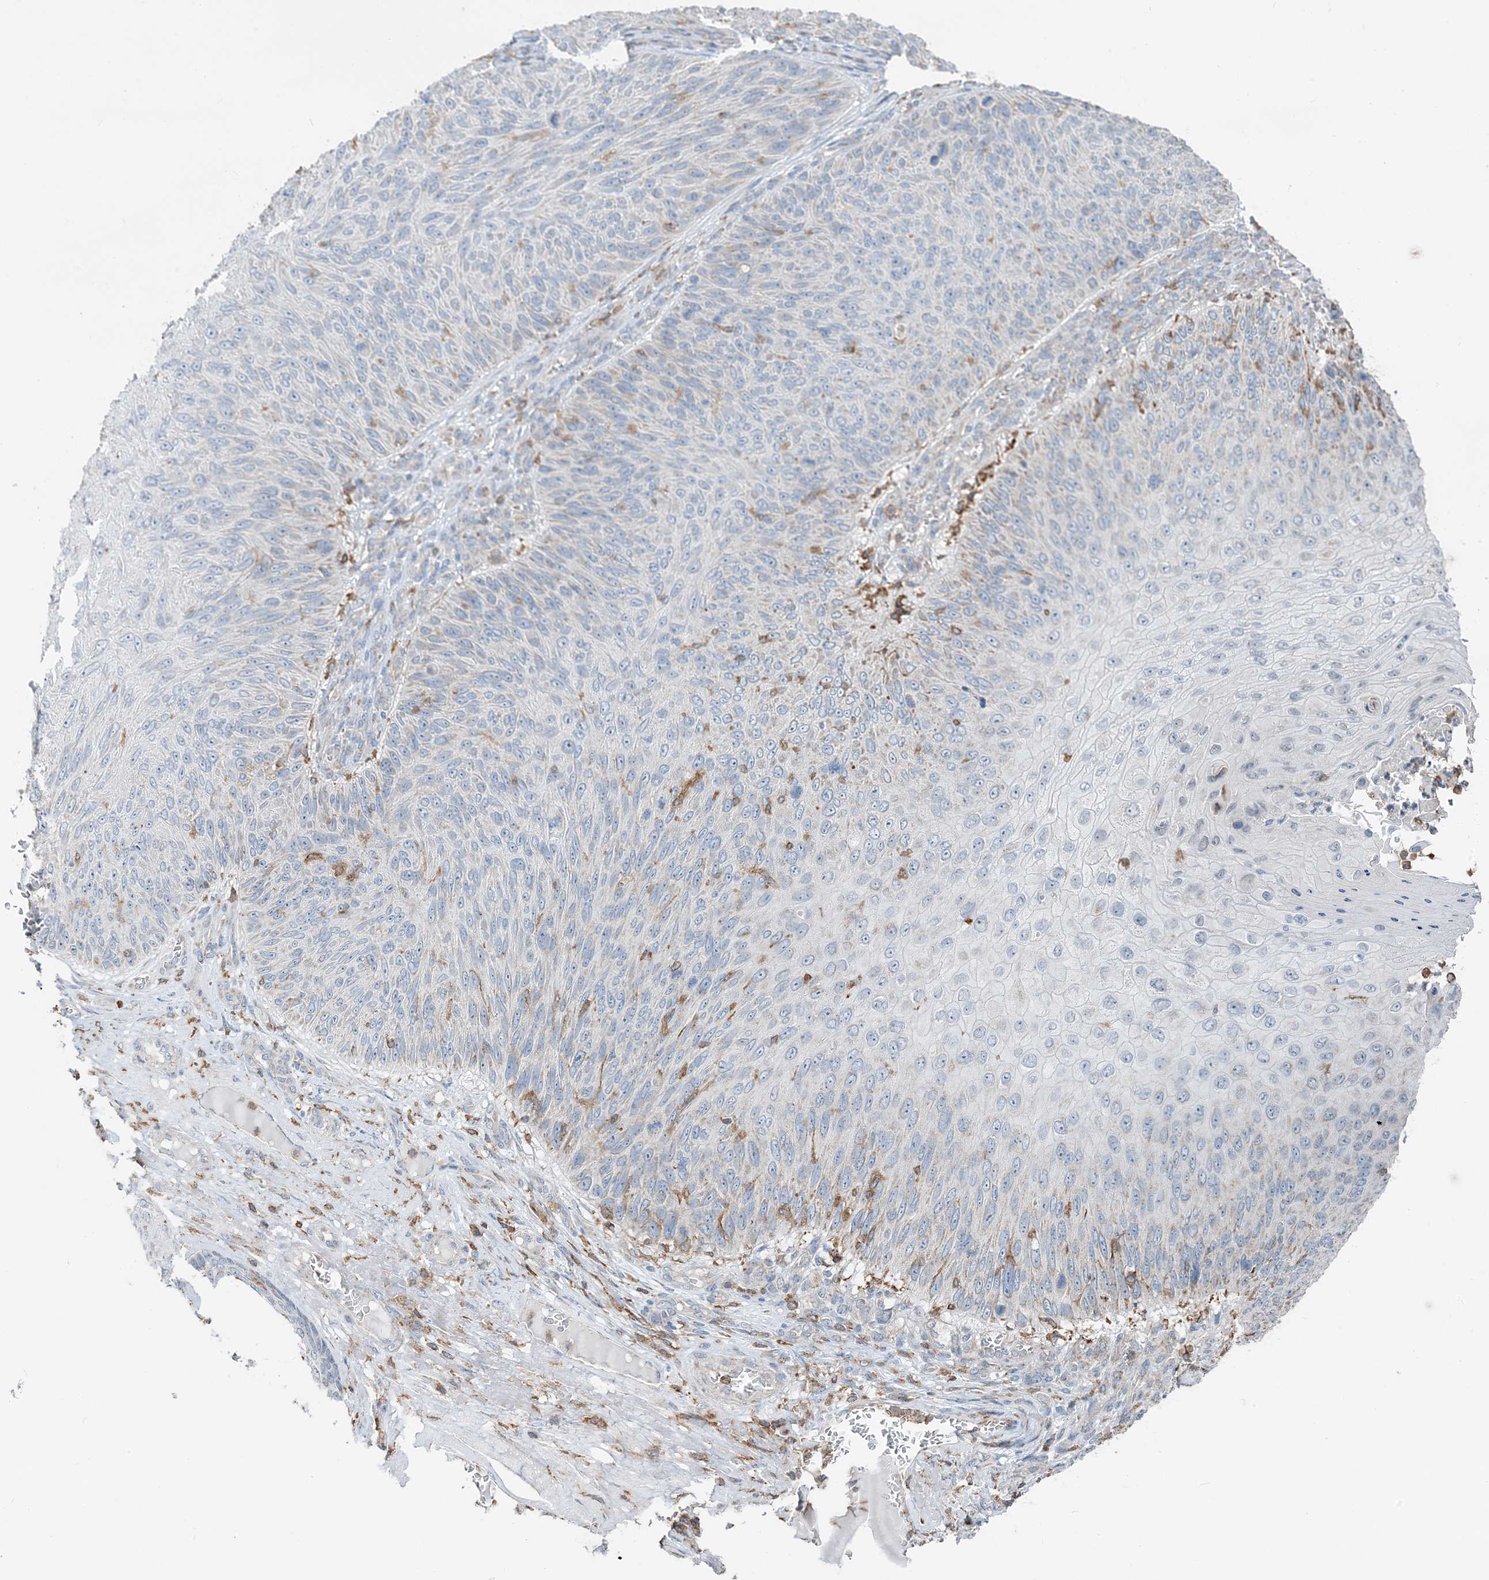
{"staining": {"intensity": "negative", "quantity": "none", "location": "none"}, "tissue": "skin cancer", "cell_type": "Tumor cells", "image_type": "cancer", "snomed": [{"axis": "morphology", "description": "Squamous cell carcinoma, NOS"}, {"axis": "topography", "description": "Skin"}], "caption": "Tumor cells show no significant protein staining in skin cancer. (Stains: DAB IHC with hematoxylin counter stain, Microscopy: brightfield microscopy at high magnification).", "gene": "TMLHE", "patient": {"sex": "female", "age": 88}}